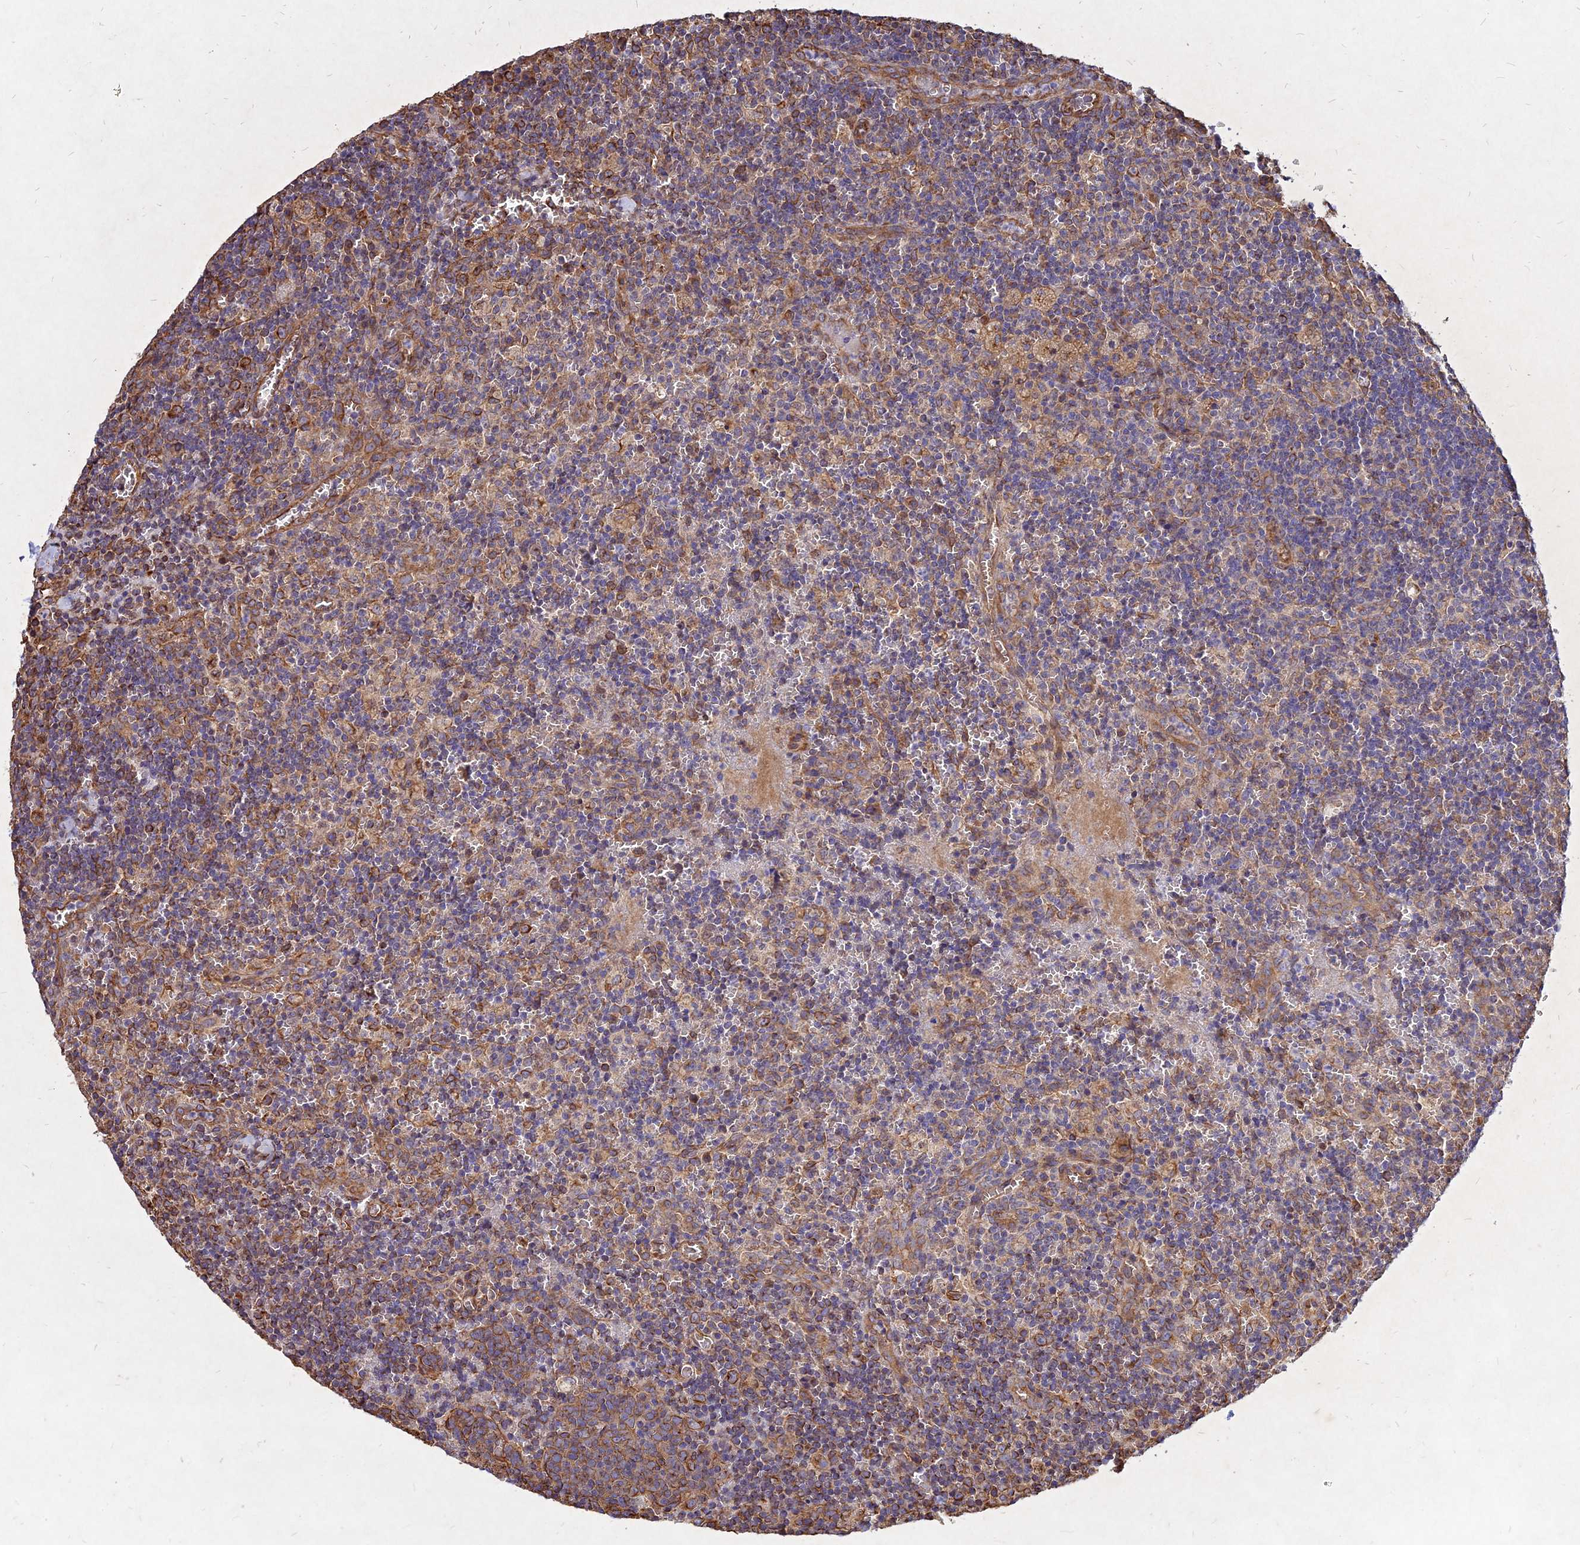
{"staining": {"intensity": "strong", "quantity": "25%-75%", "location": "cytoplasmic/membranous"}, "tissue": "lymph node", "cell_type": "Germinal center cells", "image_type": "normal", "snomed": [{"axis": "morphology", "description": "Normal tissue, NOS"}, {"axis": "topography", "description": "Lymph node"}], "caption": "Benign lymph node exhibits strong cytoplasmic/membranous positivity in approximately 25%-75% of germinal center cells, visualized by immunohistochemistry.", "gene": "SKA1", "patient": {"sex": "male", "age": 58}}